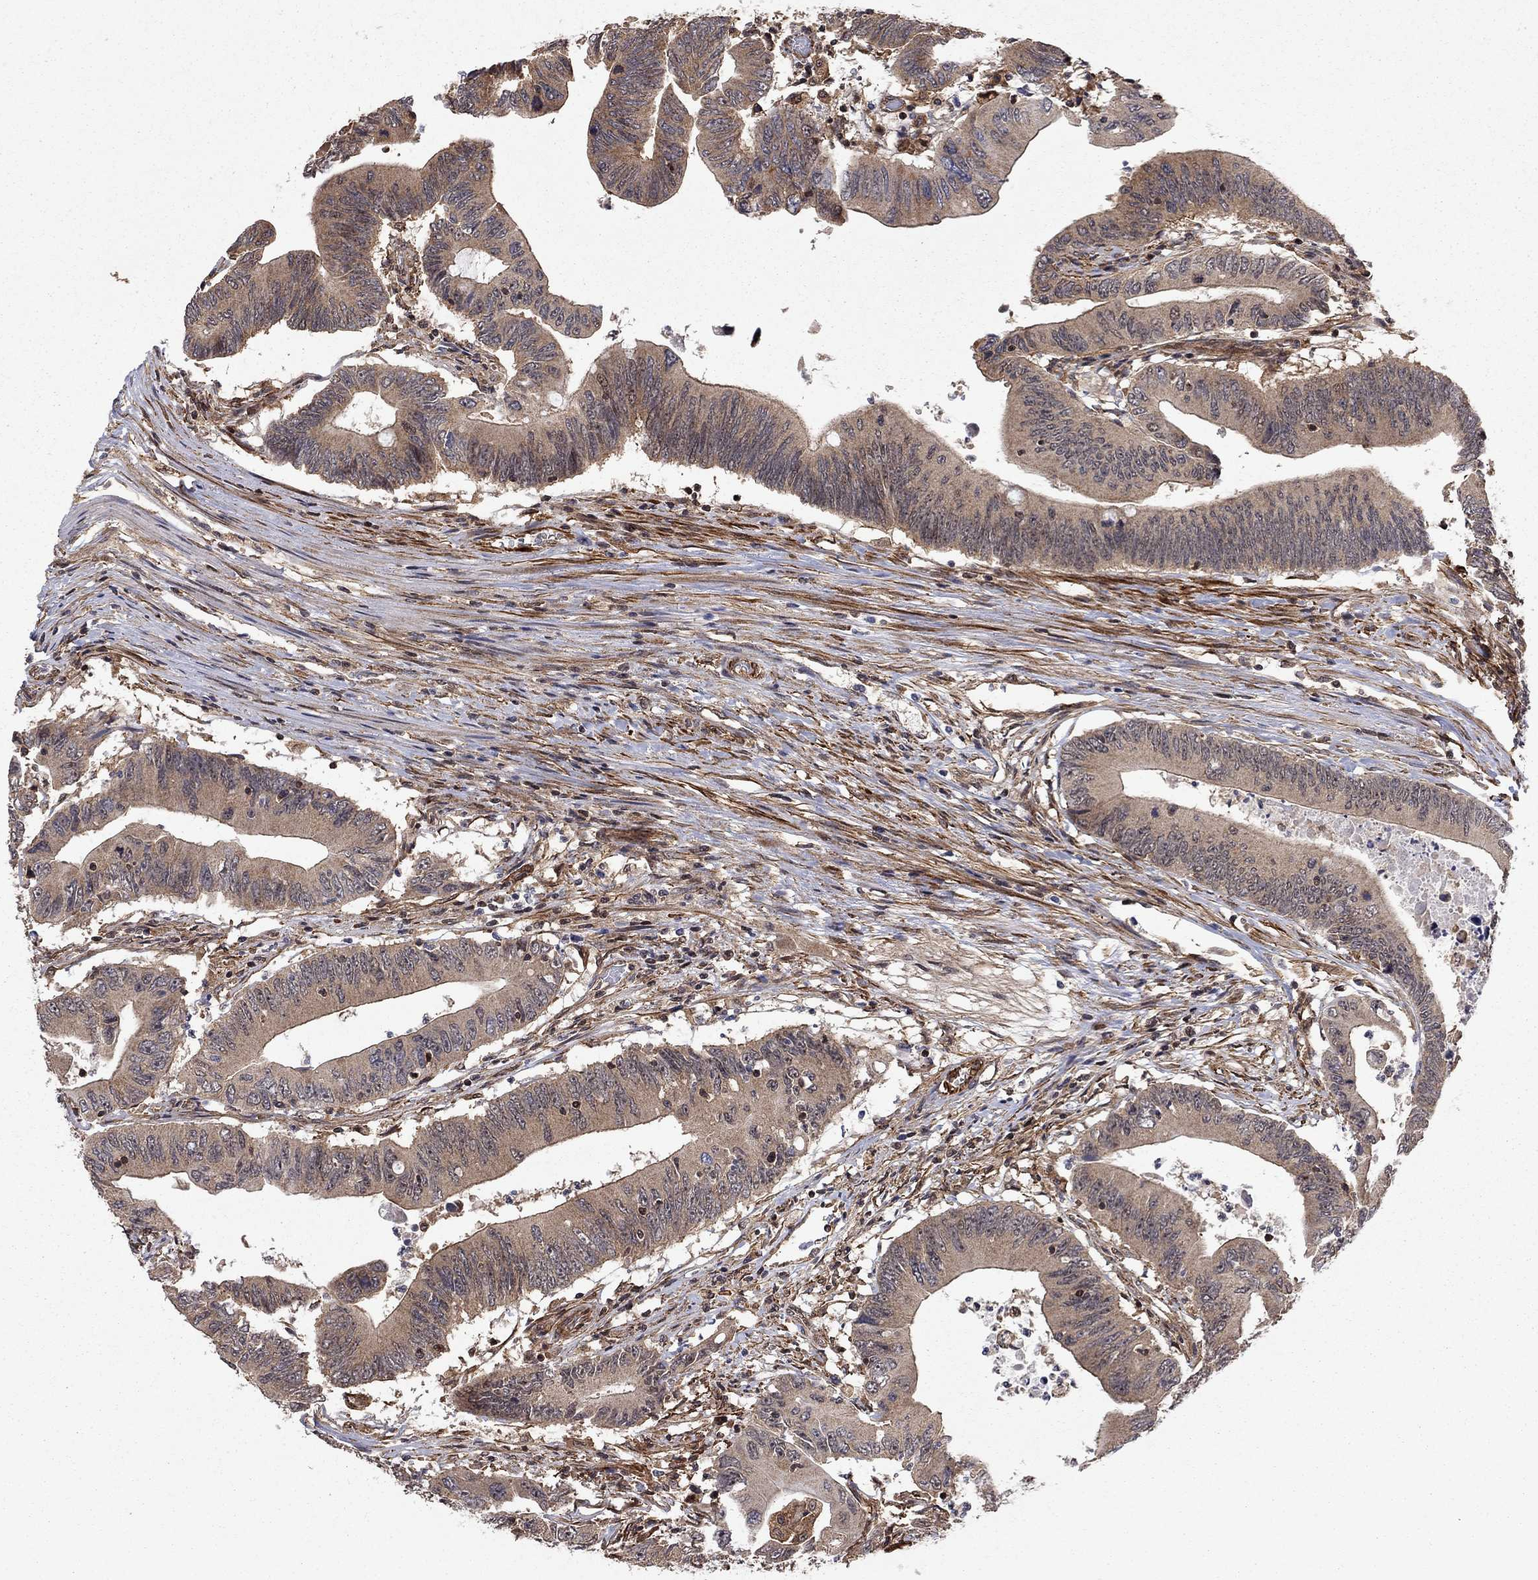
{"staining": {"intensity": "moderate", "quantity": "<25%", "location": "cytoplasmic/membranous"}, "tissue": "colorectal cancer", "cell_type": "Tumor cells", "image_type": "cancer", "snomed": [{"axis": "morphology", "description": "Adenocarcinoma, NOS"}, {"axis": "topography", "description": "Colon"}], "caption": "This is a micrograph of immunohistochemistry staining of colorectal cancer, which shows moderate positivity in the cytoplasmic/membranous of tumor cells.", "gene": "TDP1", "patient": {"sex": "female", "age": 90}}